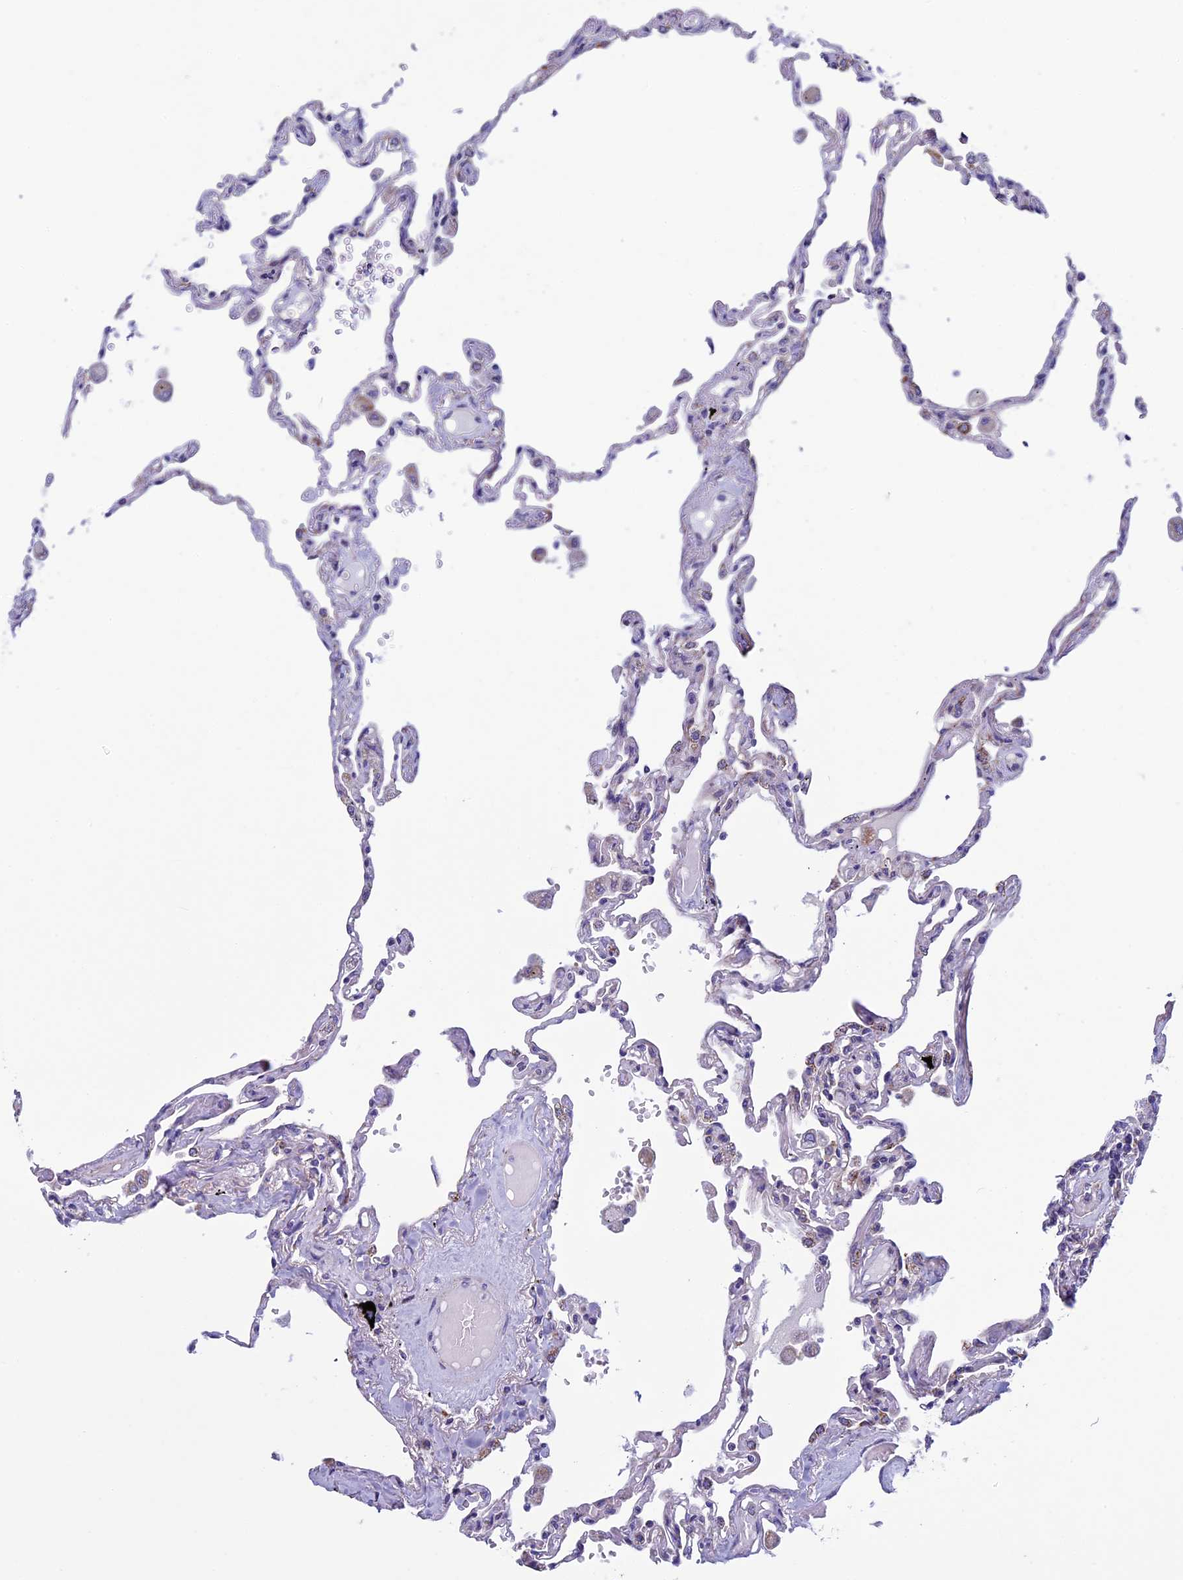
{"staining": {"intensity": "negative", "quantity": "none", "location": "none"}, "tissue": "lung", "cell_type": "Alveolar cells", "image_type": "normal", "snomed": [{"axis": "morphology", "description": "Normal tissue, NOS"}, {"axis": "topography", "description": "Lung"}], "caption": "Immunohistochemical staining of unremarkable lung demonstrates no significant staining in alveolar cells.", "gene": "MFSD12", "patient": {"sex": "female", "age": 67}}